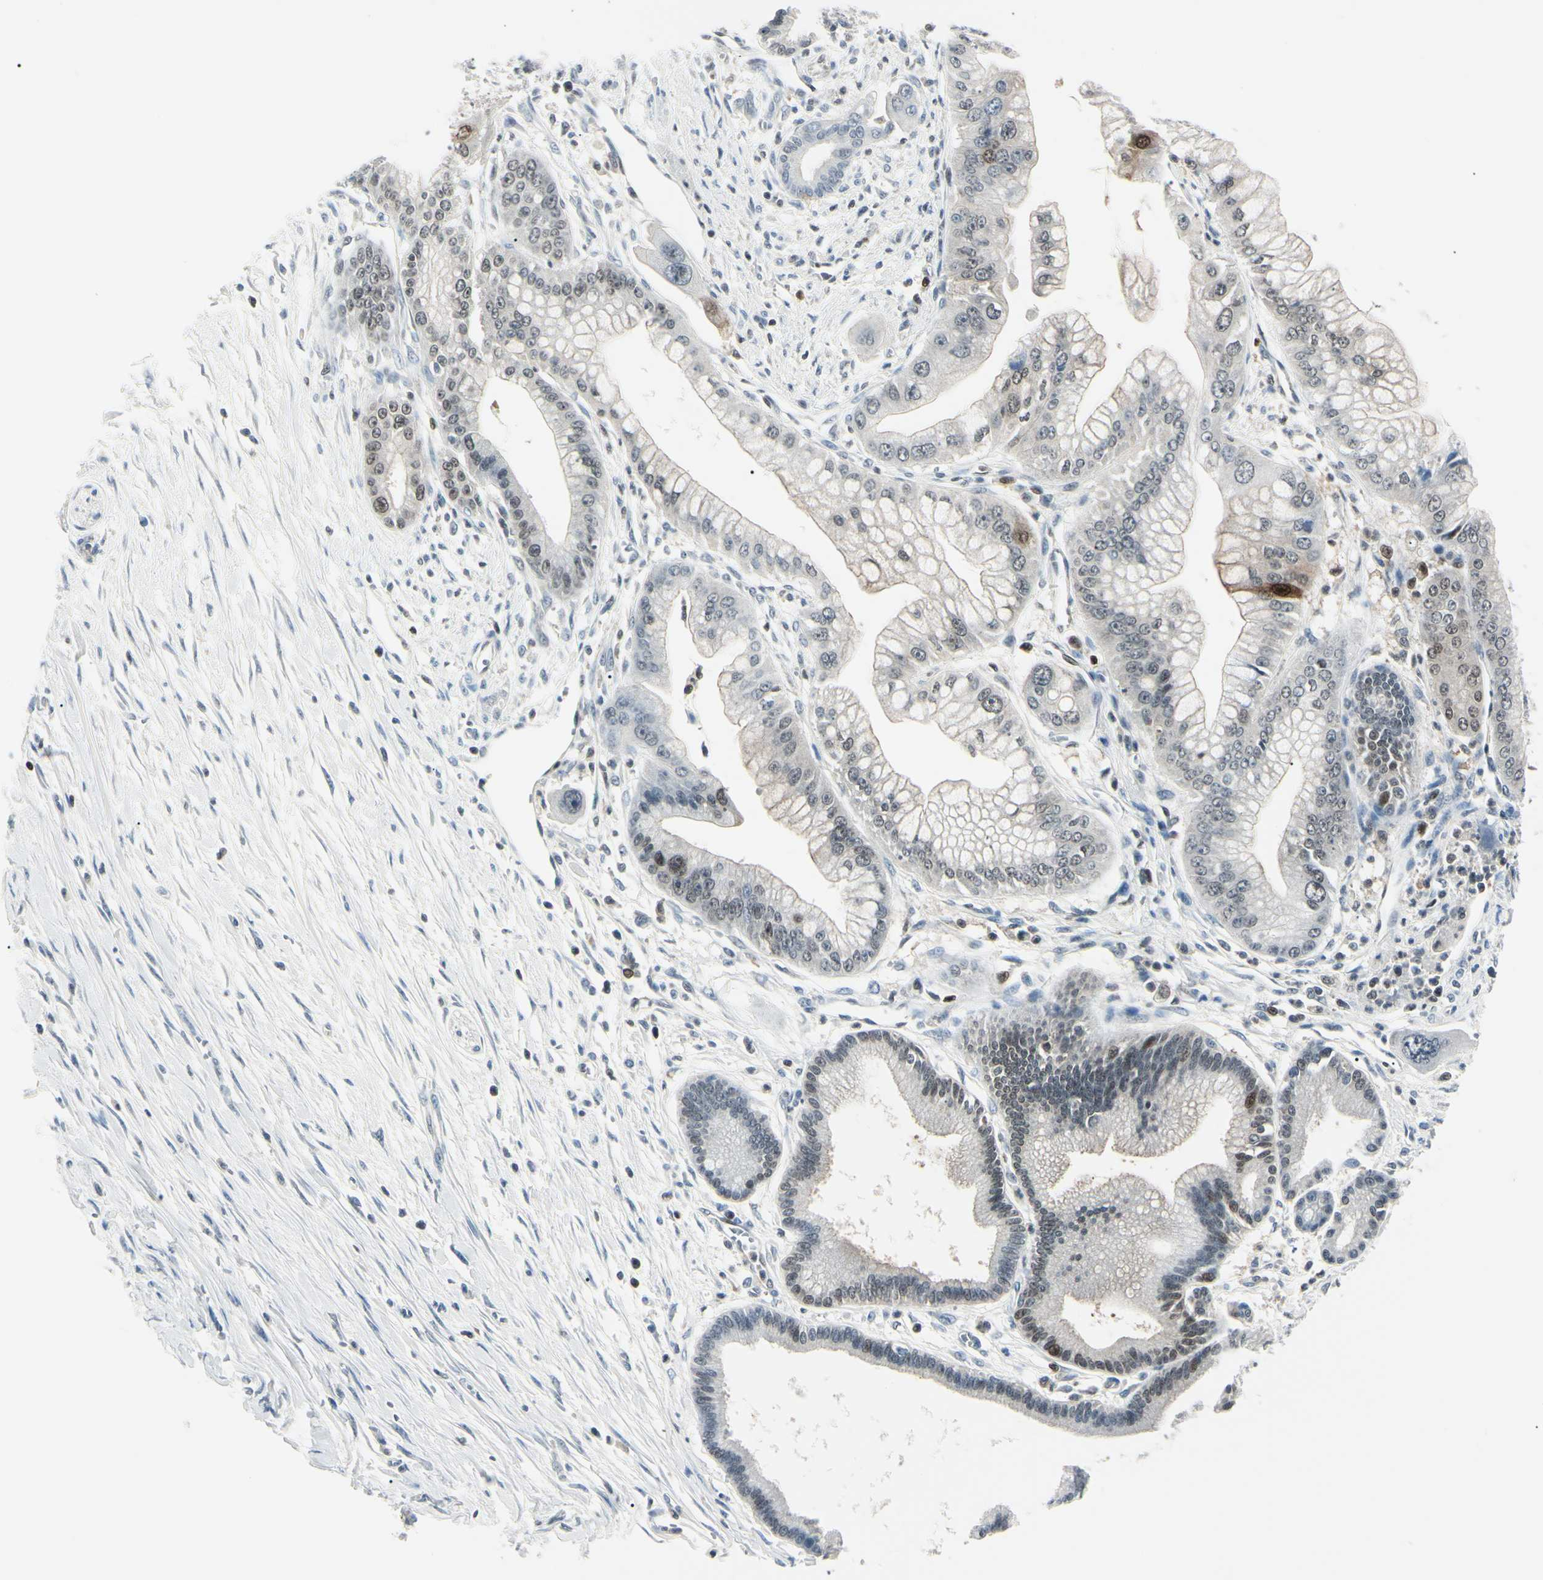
{"staining": {"intensity": "moderate", "quantity": "<25%", "location": "cytoplasmic/membranous,nuclear"}, "tissue": "pancreatic cancer", "cell_type": "Tumor cells", "image_type": "cancer", "snomed": [{"axis": "morphology", "description": "Adenocarcinoma, NOS"}, {"axis": "topography", "description": "Pancreas"}], "caption": "Human pancreatic adenocarcinoma stained with a protein marker exhibits moderate staining in tumor cells.", "gene": "PGK1", "patient": {"sex": "male", "age": 59}}